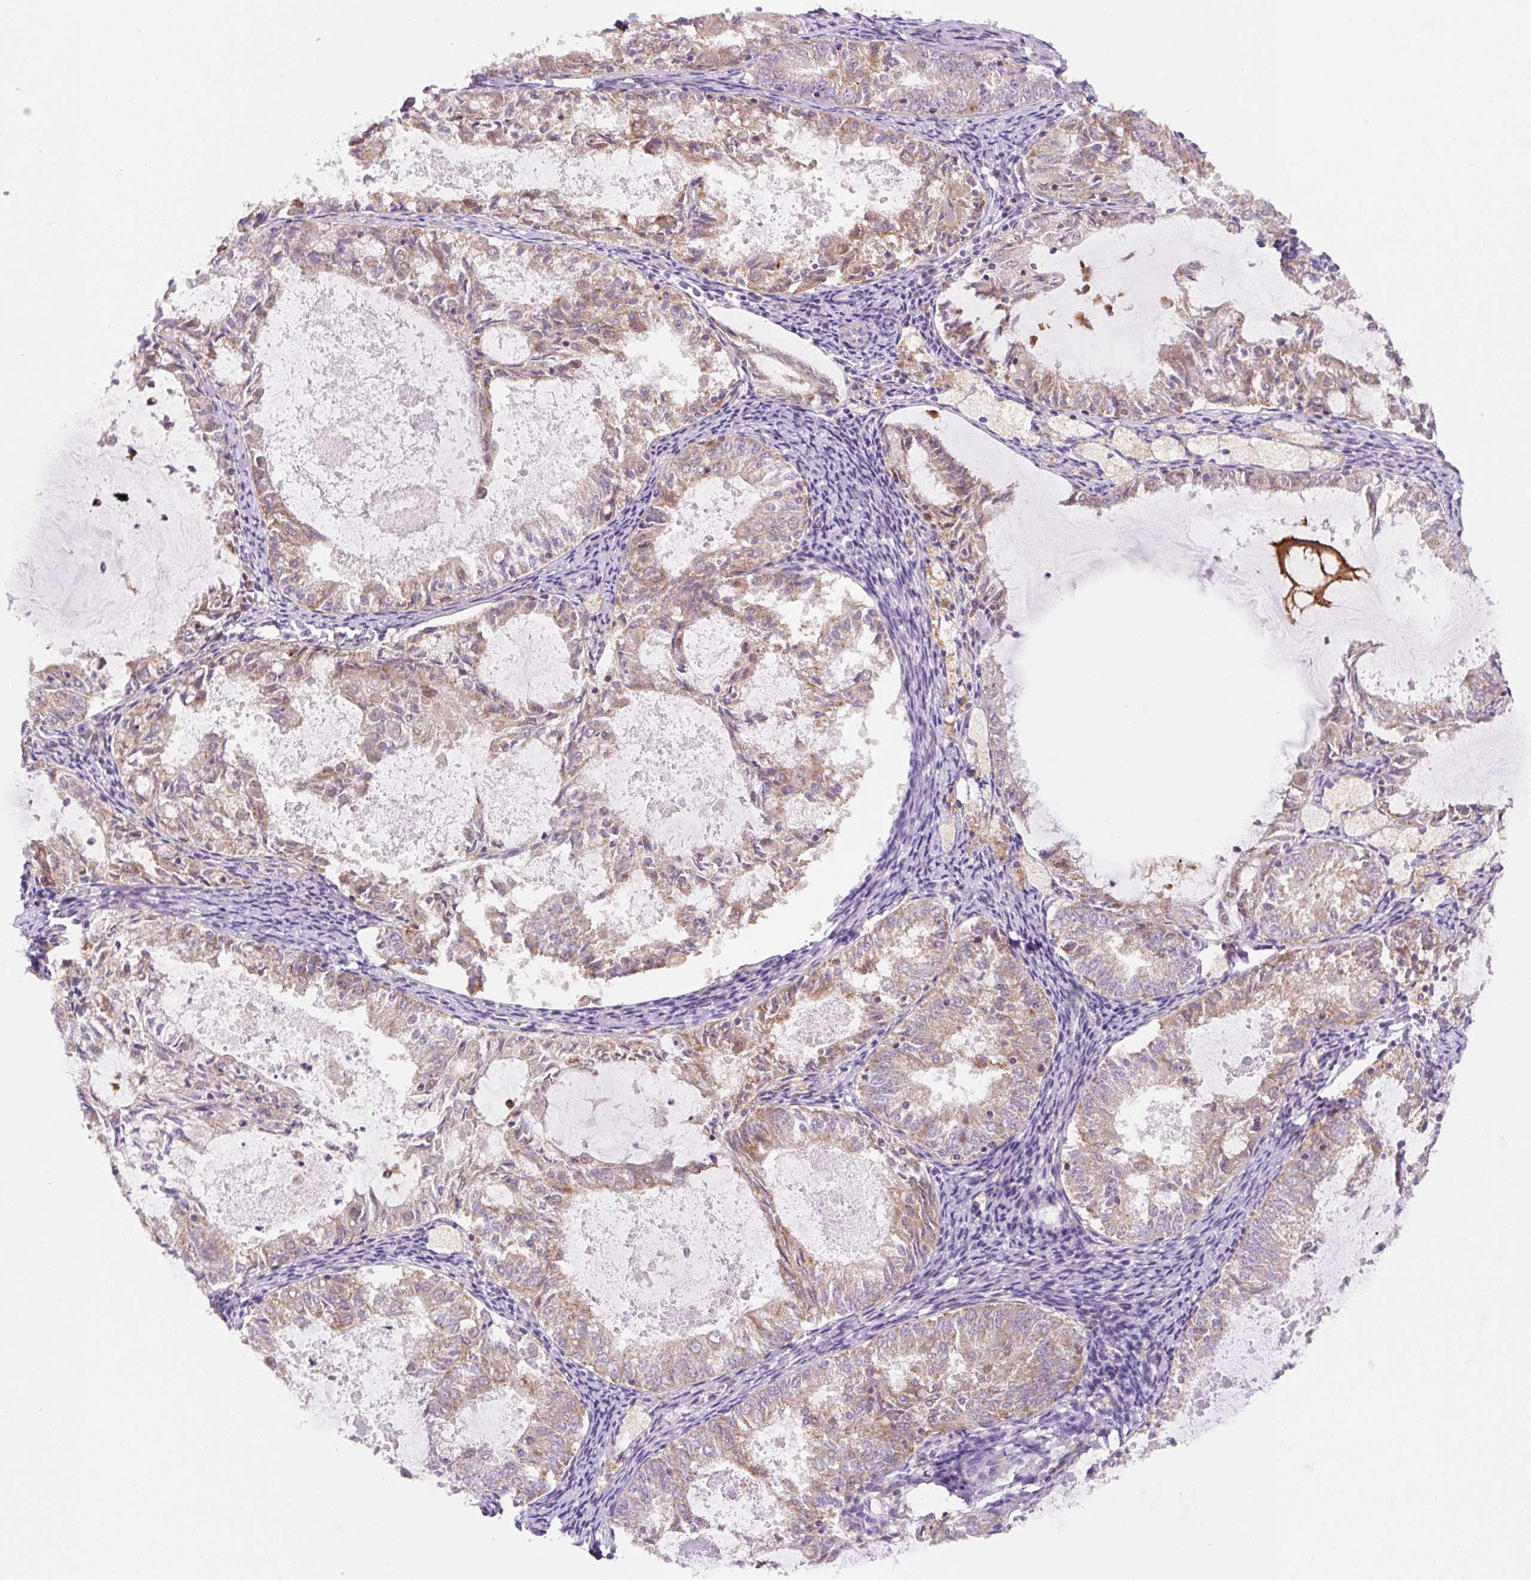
{"staining": {"intensity": "moderate", "quantity": ">75%", "location": "cytoplasmic/membranous"}, "tissue": "endometrial cancer", "cell_type": "Tumor cells", "image_type": "cancer", "snomed": [{"axis": "morphology", "description": "Adenocarcinoma, NOS"}, {"axis": "topography", "description": "Endometrium"}], "caption": "A brown stain labels moderate cytoplasmic/membranous expression of a protein in endometrial cancer tumor cells. The protein is shown in brown color, while the nuclei are stained blue.", "gene": "CEBPZOS", "patient": {"sex": "female", "age": 57}}